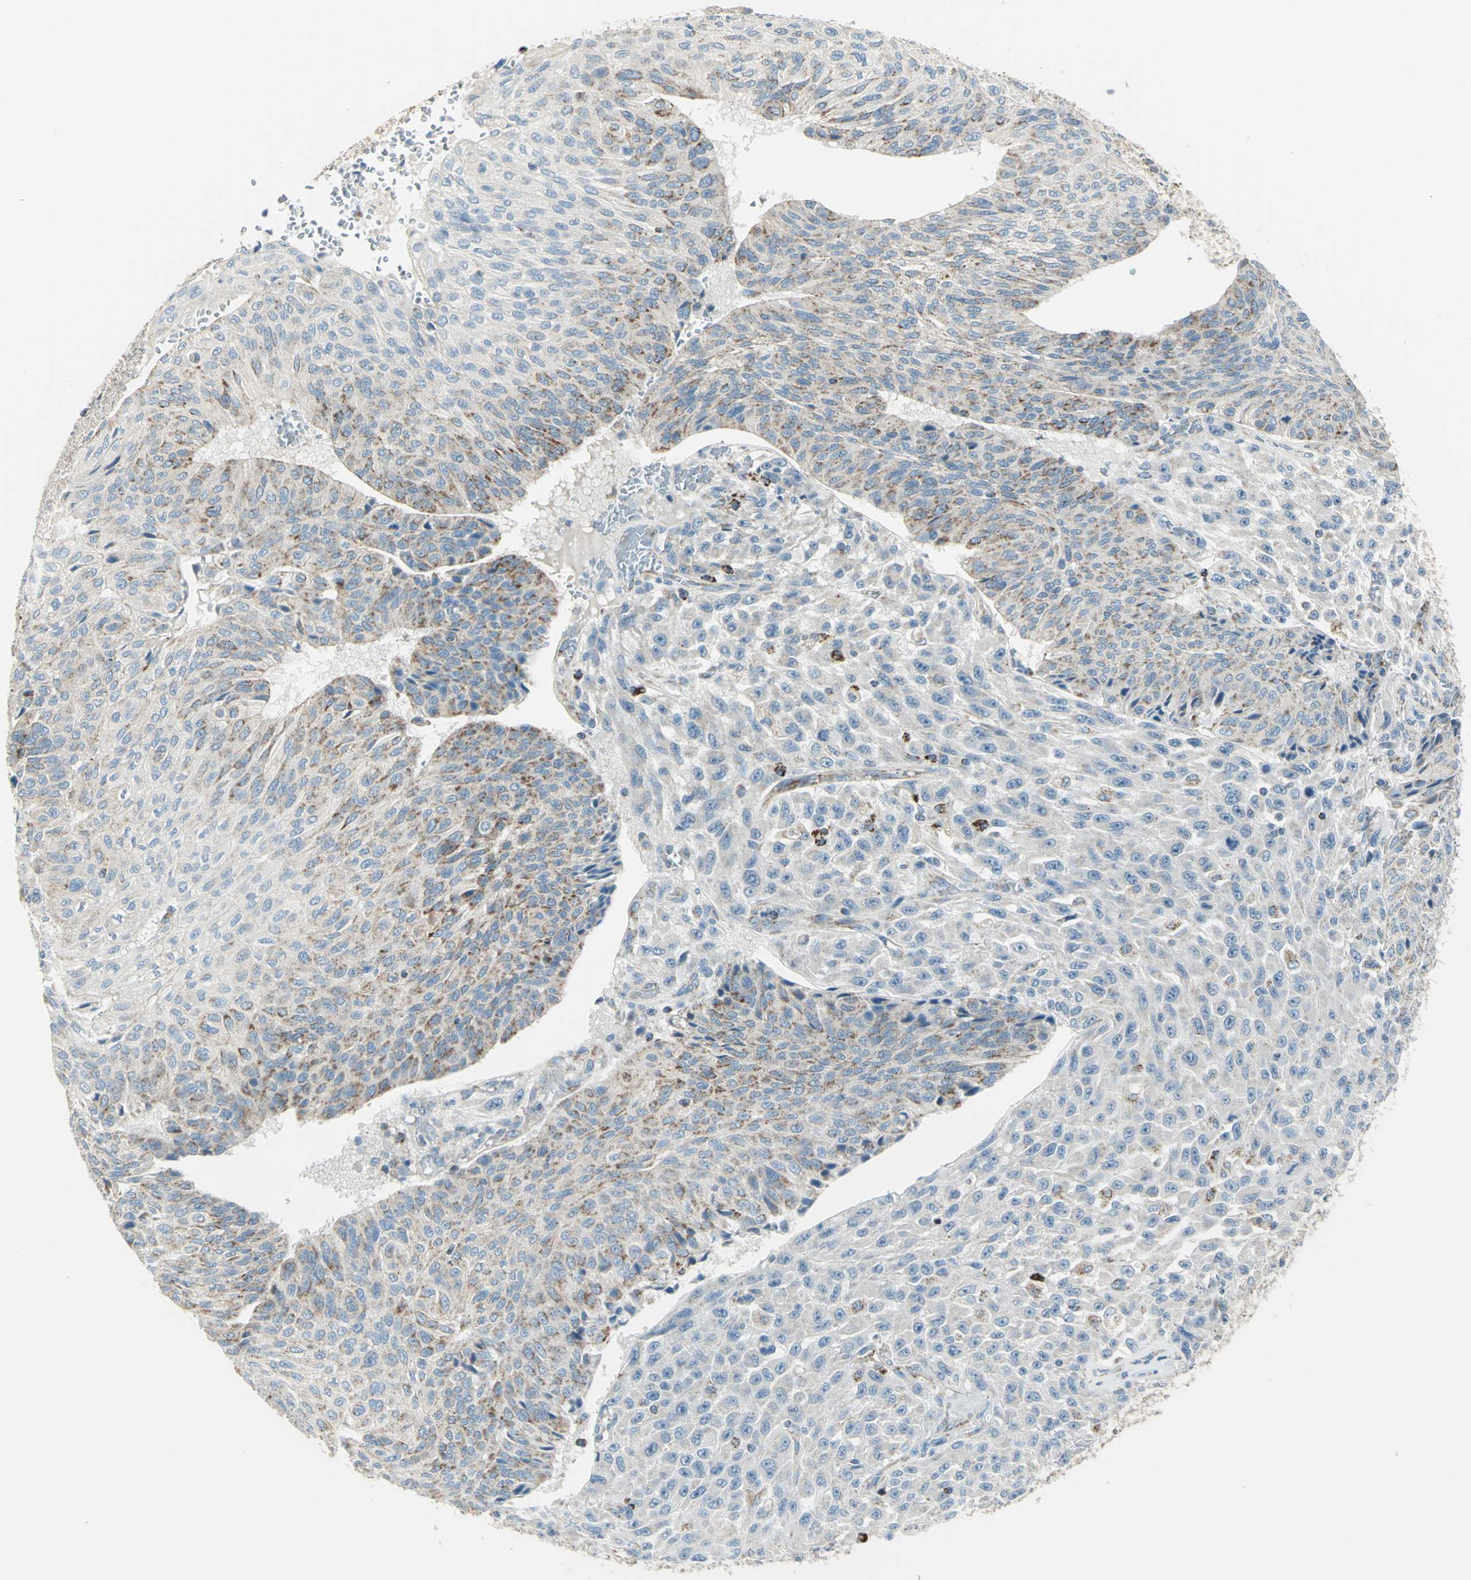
{"staining": {"intensity": "moderate", "quantity": "25%-75%", "location": "cytoplasmic/membranous"}, "tissue": "urothelial cancer", "cell_type": "Tumor cells", "image_type": "cancer", "snomed": [{"axis": "morphology", "description": "Urothelial carcinoma, High grade"}, {"axis": "topography", "description": "Urinary bladder"}], "caption": "This histopathology image displays immunohistochemistry (IHC) staining of human urothelial carcinoma (high-grade), with medium moderate cytoplasmic/membranous staining in approximately 25%-75% of tumor cells.", "gene": "ACADM", "patient": {"sex": "male", "age": 66}}